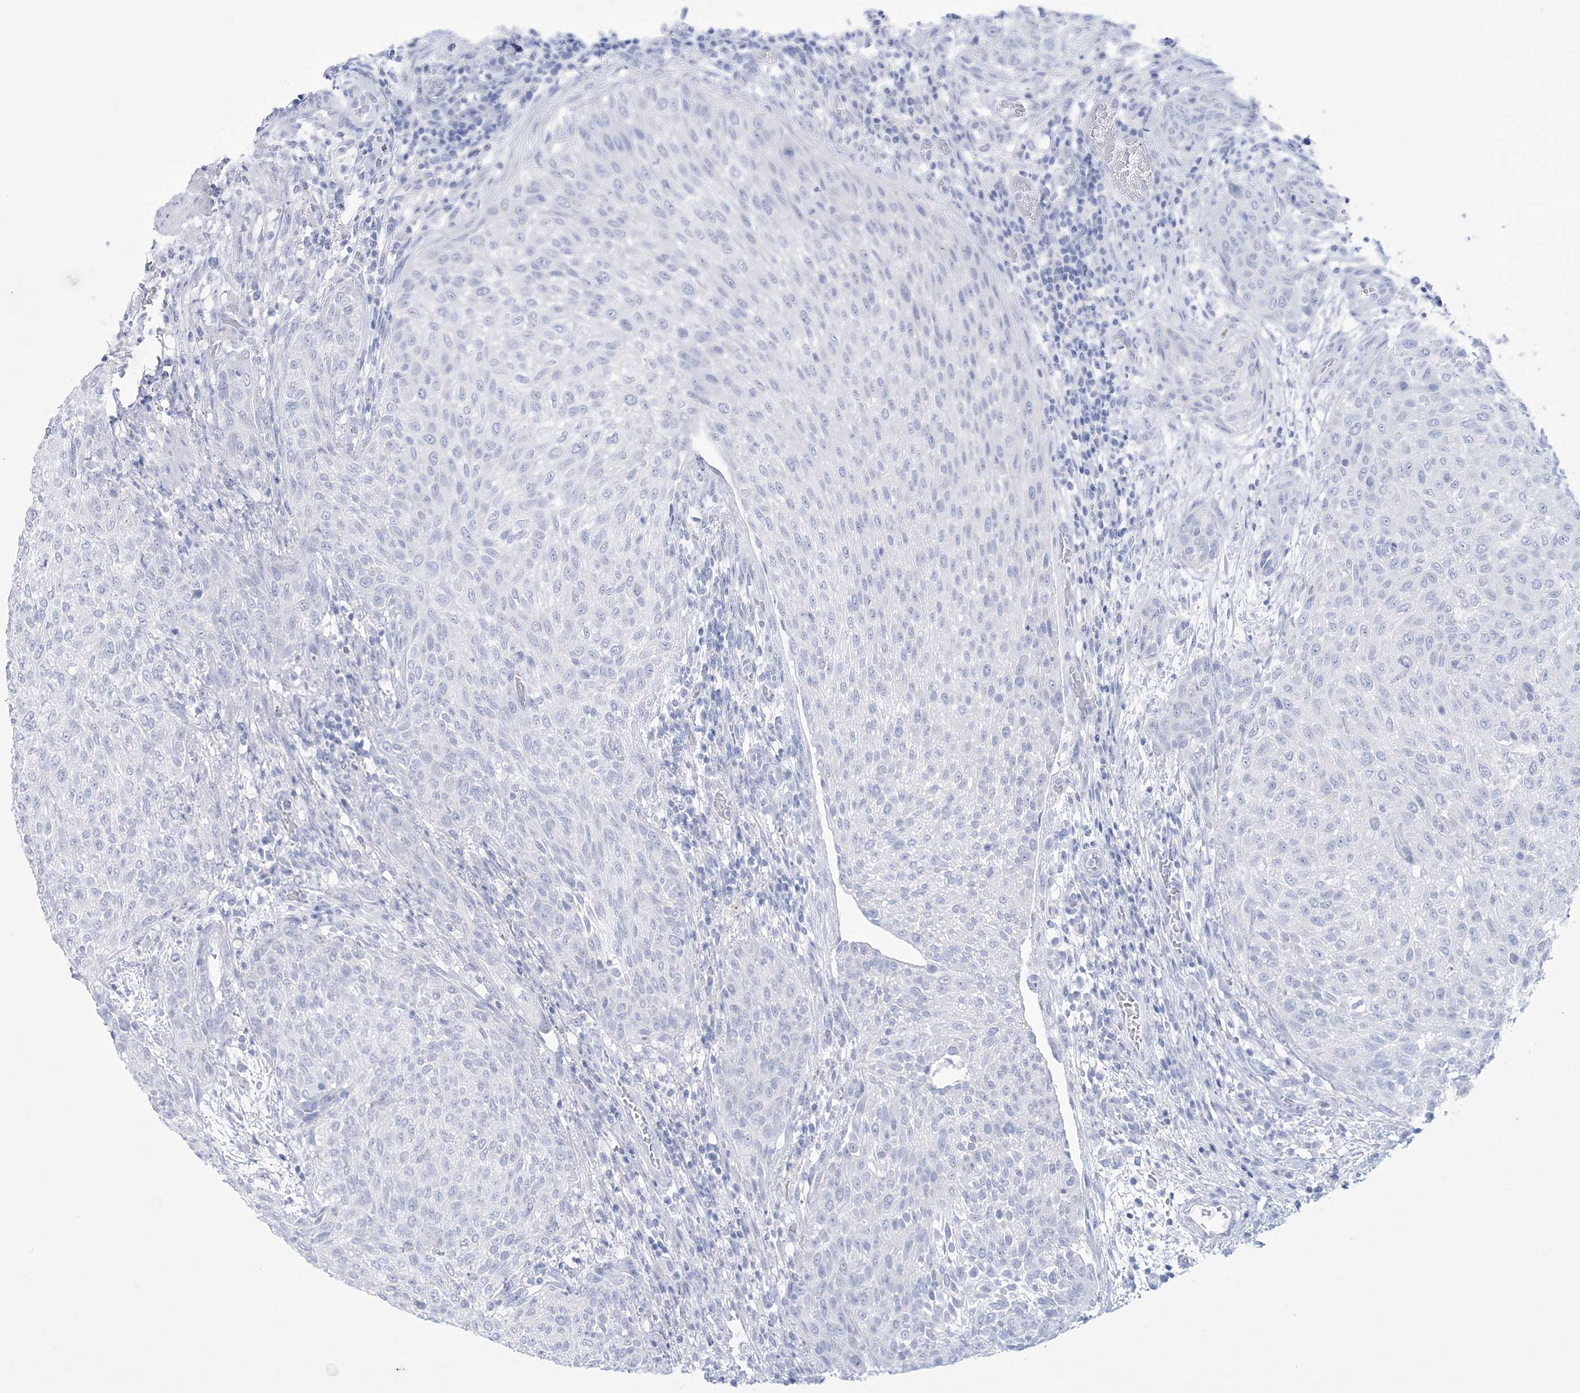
{"staining": {"intensity": "negative", "quantity": "none", "location": "none"}, "tissue": "urothelial cancer", "cell_type": "Tumor cells", "image_type": "cancer", "snomed": [{"axis": "morphology", "description": "Urothelial carcinoma, High grade"}, {"axis": "topography", "description": "Urinary bladder"}], "caption": "High-grade urothelial carcinoma stained for a protein using immunohistochemistry (IHC) demonstrates no staining tumor cells.", "gene": "RBP2", "patient": {"sex": "male", "age": 35}}